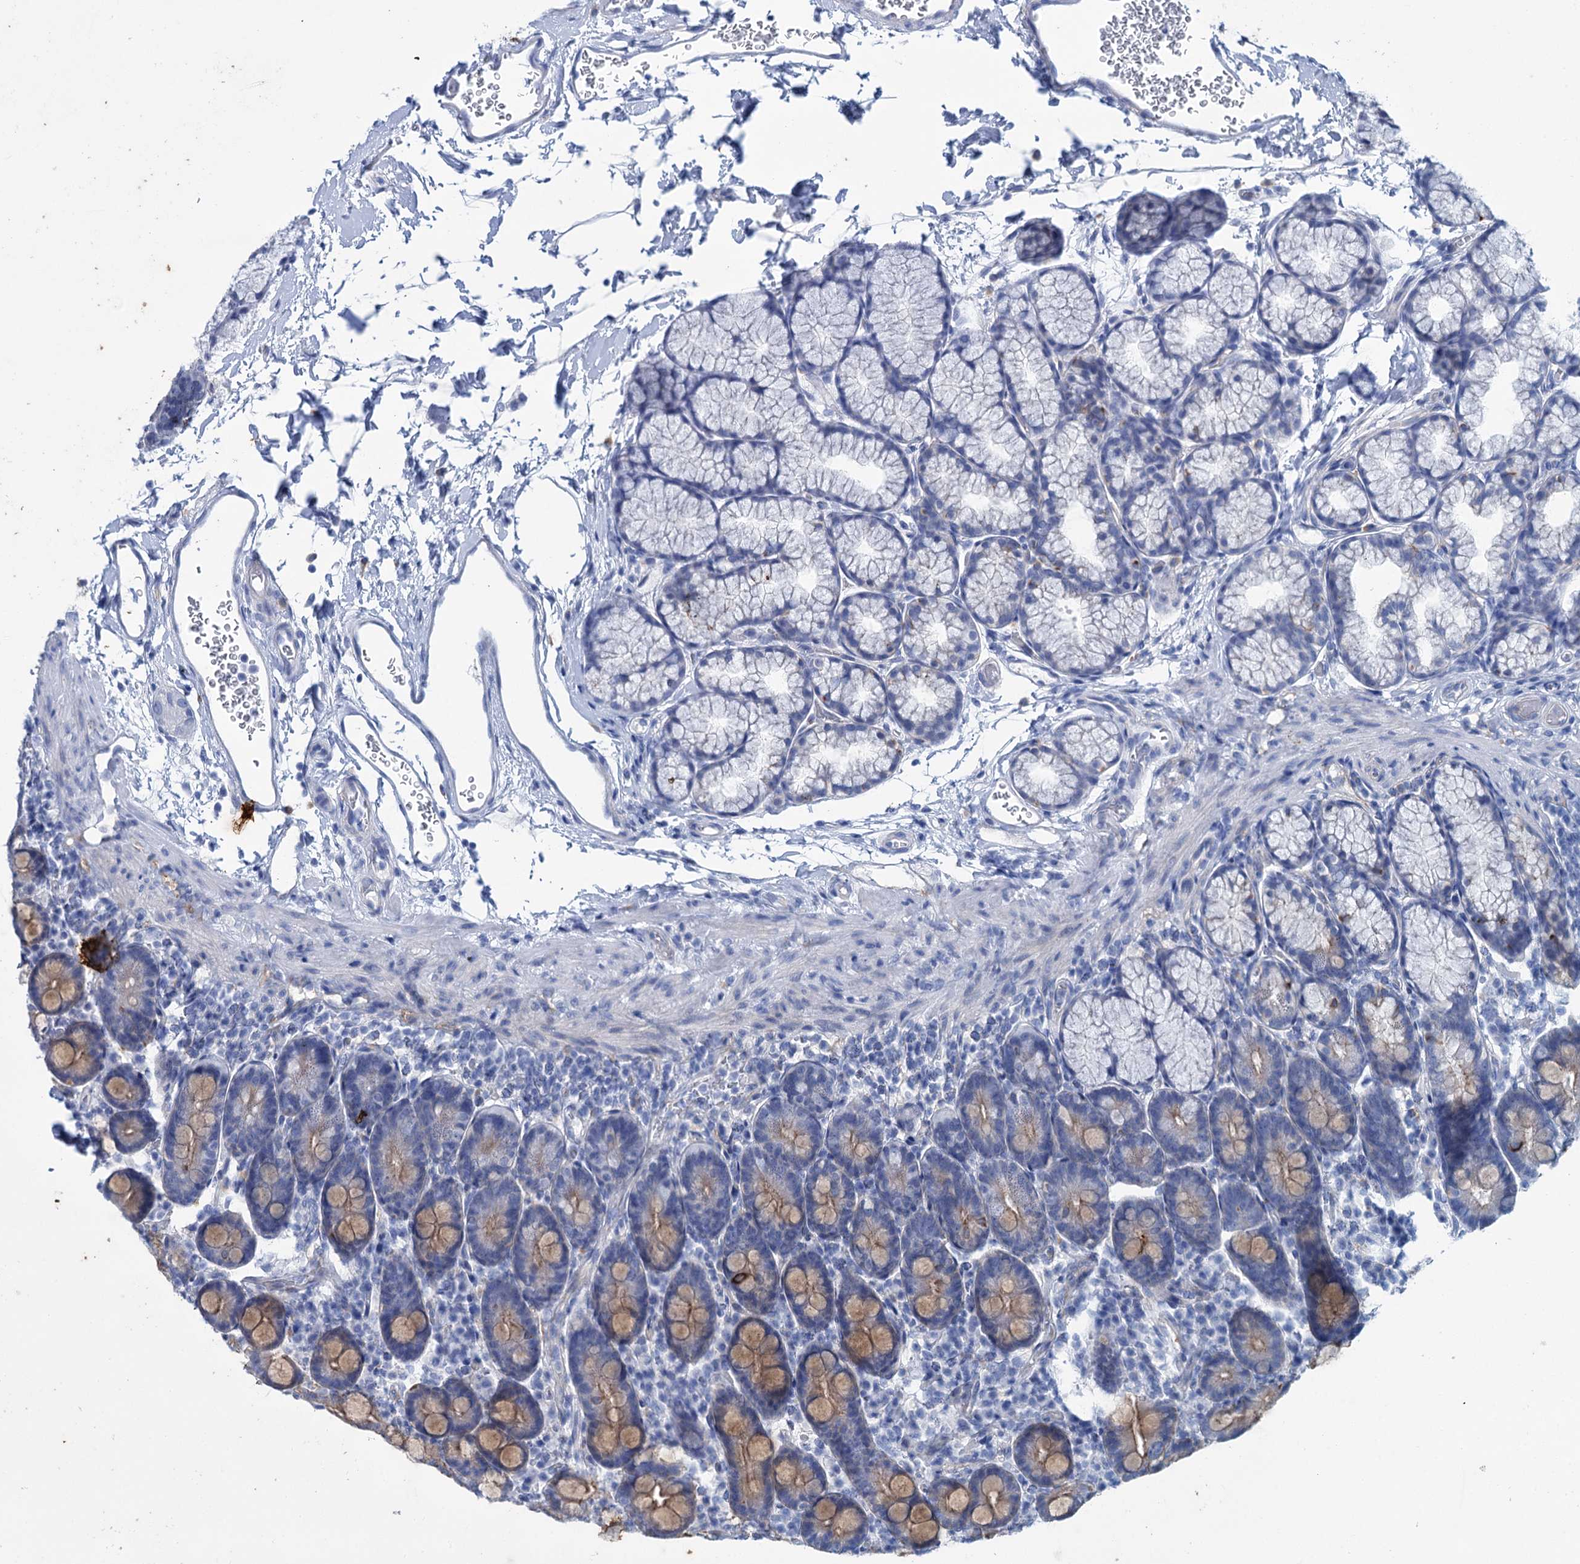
{"staining": {"intensity": "moderate", "quantity": ">75%", "location": "cytoplasmic/membranous"}, "tissue": "duodenum", "cell_type": "Glandular cells", "image_type": "normal", "snomed": [{"axis": "morphology", "description": "Normal tissue, NOS"}, {"axis": "topography", "description": "Duodenum"}], "caption": "IHC photomicrograph of benign duodenum: human duodenum stained using IHC displays medium levels of moderate protein expression localized specifically in the cytoplasmic/membranous of glandular cells, appearing as a cytoplasmic/membranous brown color.", "gene": "FAAP20", "patient": {"sex": "male", "age": 35}}